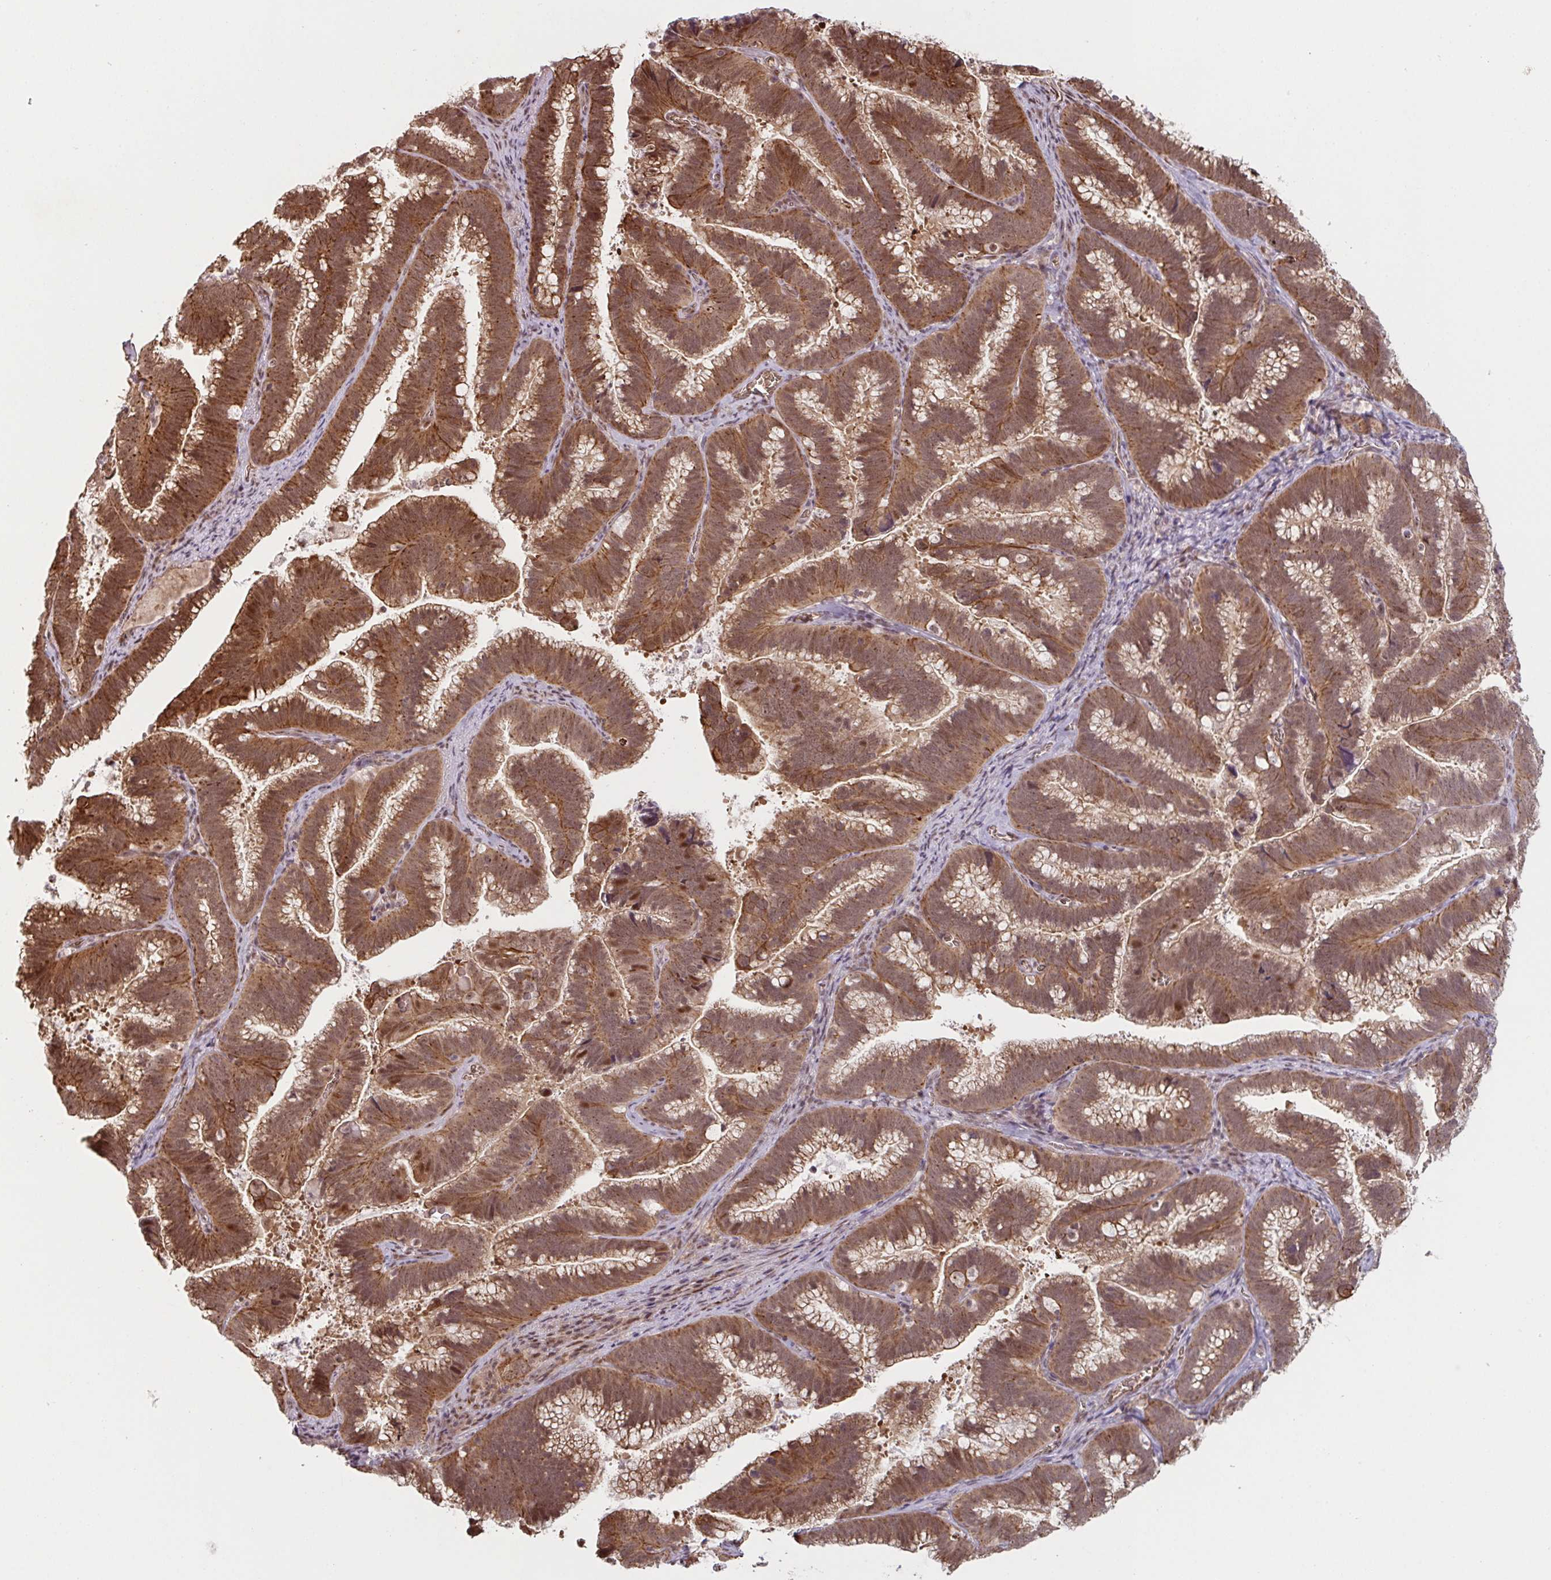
{"staining": {"intensity": "strong", "quantity": ">75%", "location": "cytoplasmic/membranous,nuclear"}, "tissue": "cervical cancer", "cell_type": "Tumor cells", "image_type": "cancer", "snomed": [{"axis": "morphology", "description": "Adenocarcinoma, NOS"}, {"axis": "topography", "description": "Cervix"}], "caption": "This is a photomicrograph of IHC staining of cervical cancer (adenocarcinoma), which shows strong positivity in the cytoplasmic/membranous and nuclear of tumor cells.", "gene": "NLRP13", "patient": {"sex": "female", "age": 61}}